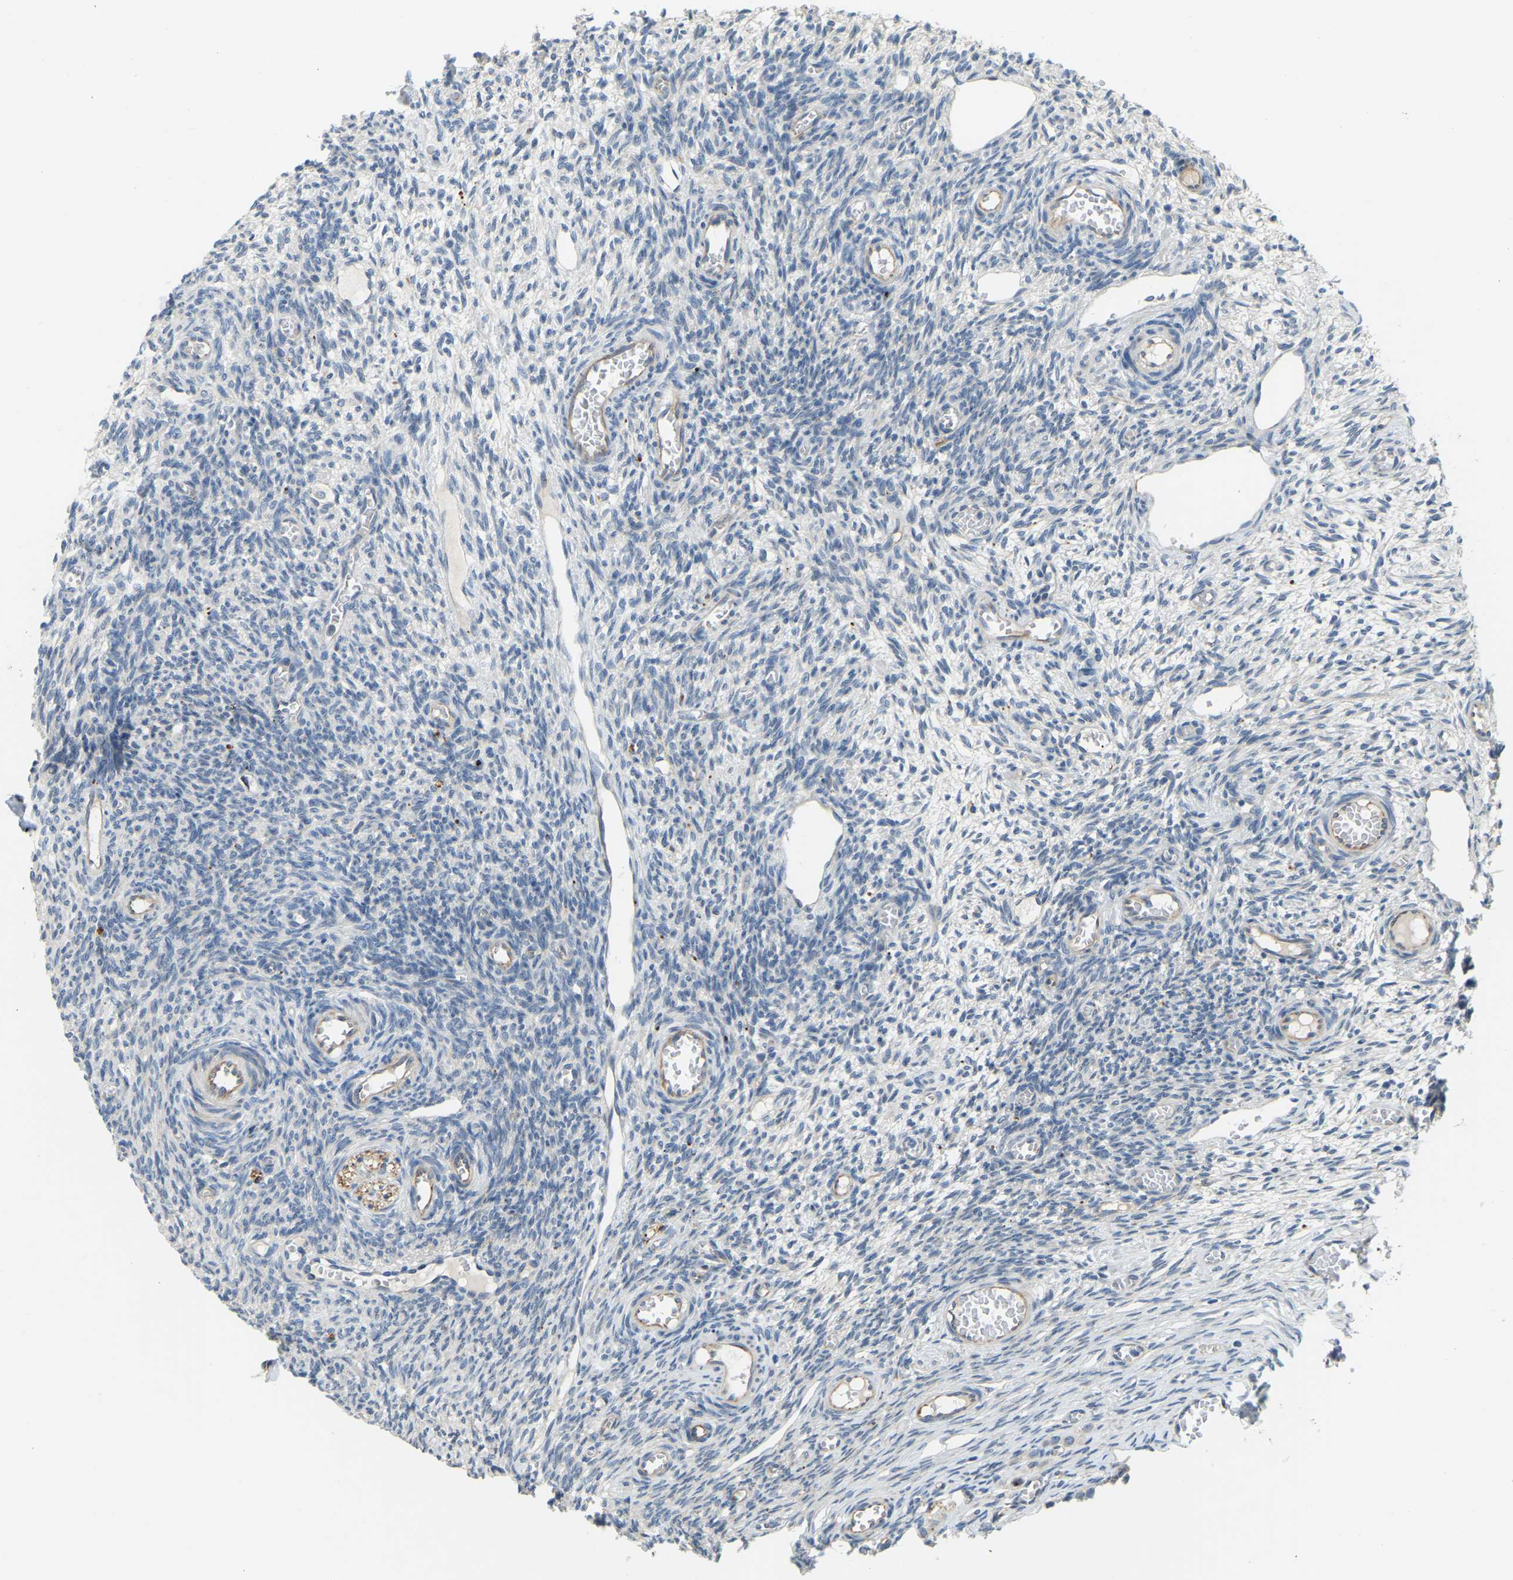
{"staining": {"intensity": "negative", "quantity": "none", "location": "none"}, "tissue": "ovary", "cell_type": "Ovarian stroma cells", "image_type": "normal", "snomed": [{"axis": "morphology", "description": "Normal tissue, NOS"}, {"axis": "topography", "description": "Ovary"}], "caption": "This is an IHC histopathology image of benign human ovary. There is no expression in ovarian stroma cells.", "gene": "NME8", "patient": {"sex": "female", "age": 27}}